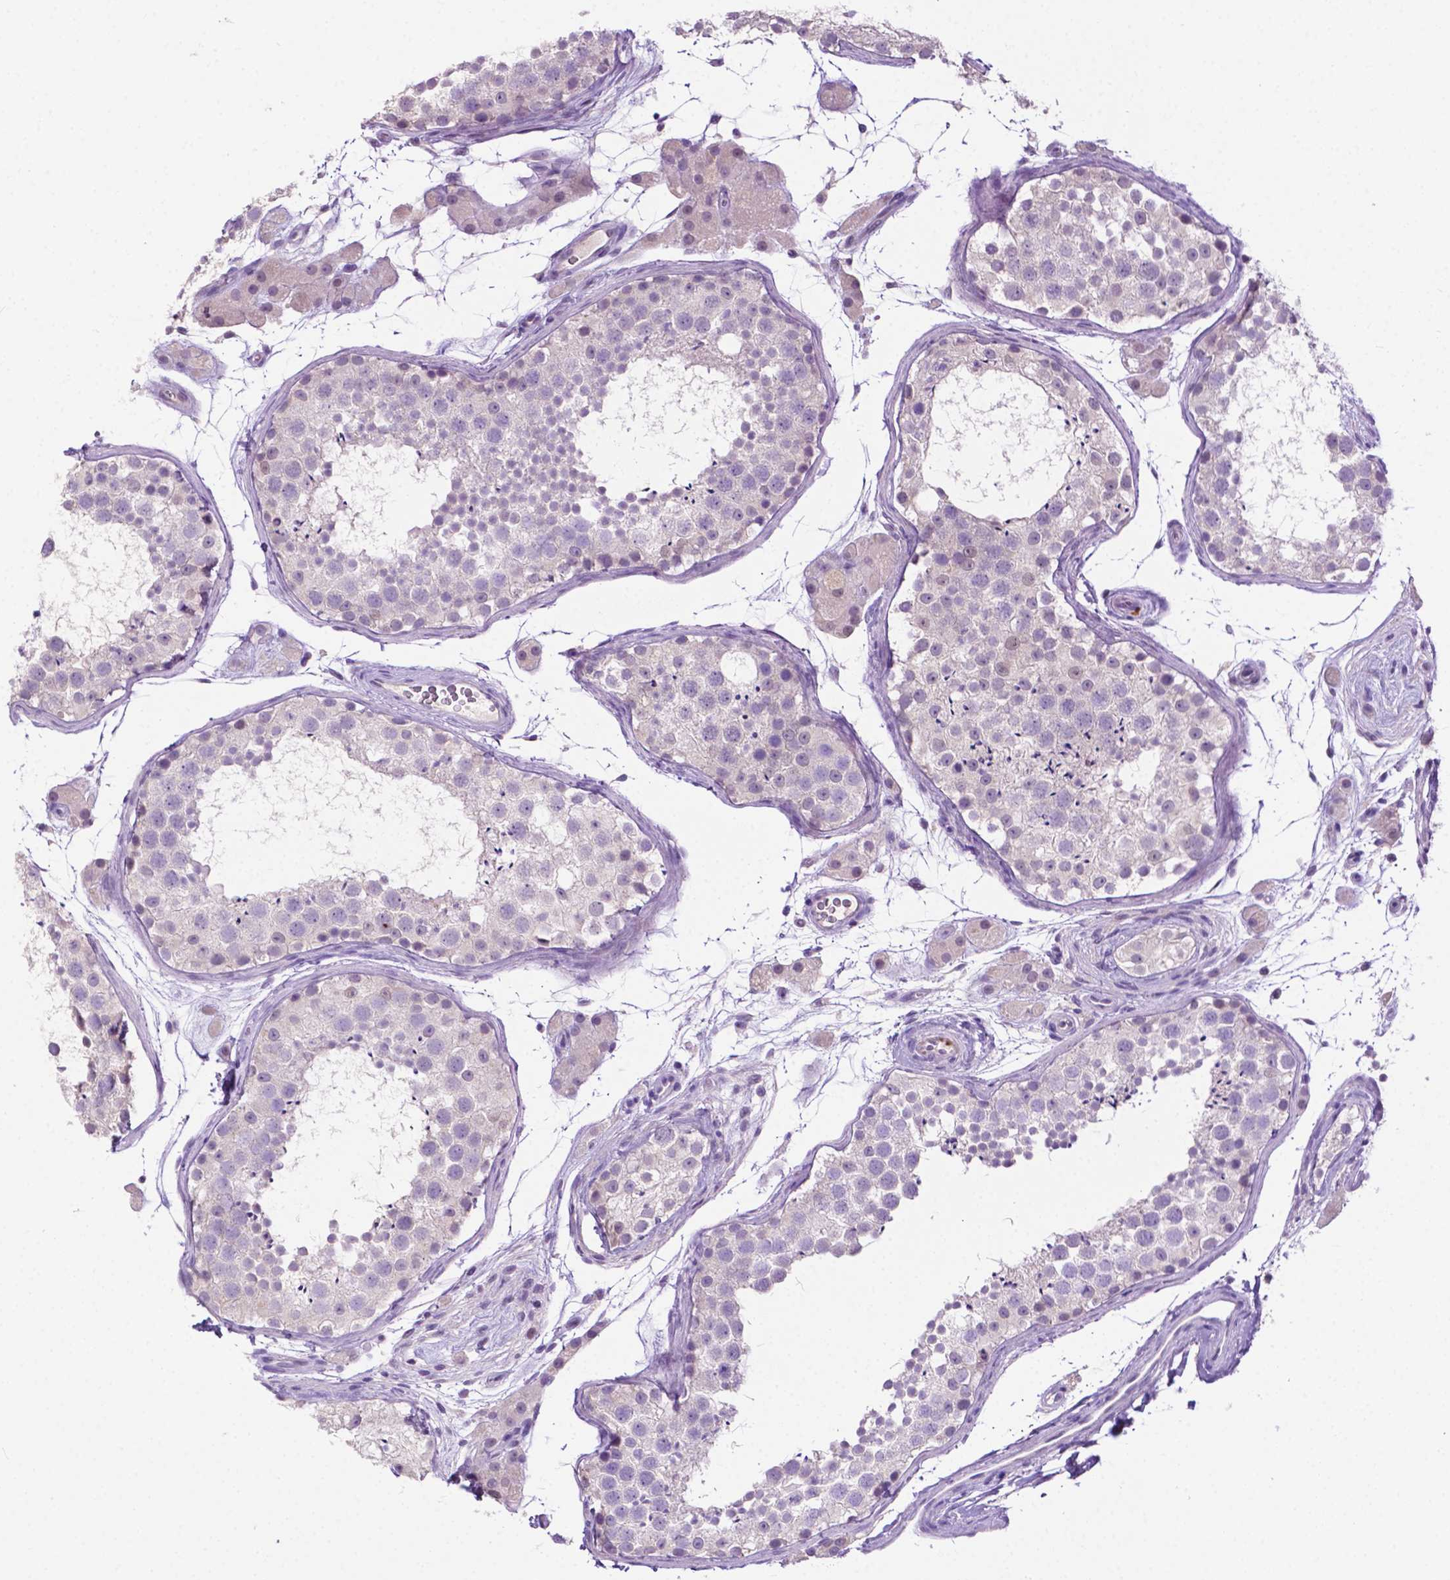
{"staining": {"intensity": "negative", "quantity": "none", "location": "none"}, "tissue": "testis", "cell_type": "Cells in seminiferous ducts", "image_type": "normal", "snomed": [{"axis": "morphology", "description": "Normal tissue, NOS"}, {"axis": "topography", "description": "Testis"}], "caption": "An image of testis stained for a protein exhibits no brown staining in cells in seminiferous ducts. (IHC, brightfield microscopy, high magnification).", "gene": "MMP27", "patient": {"sex": "male", "age": 41}}